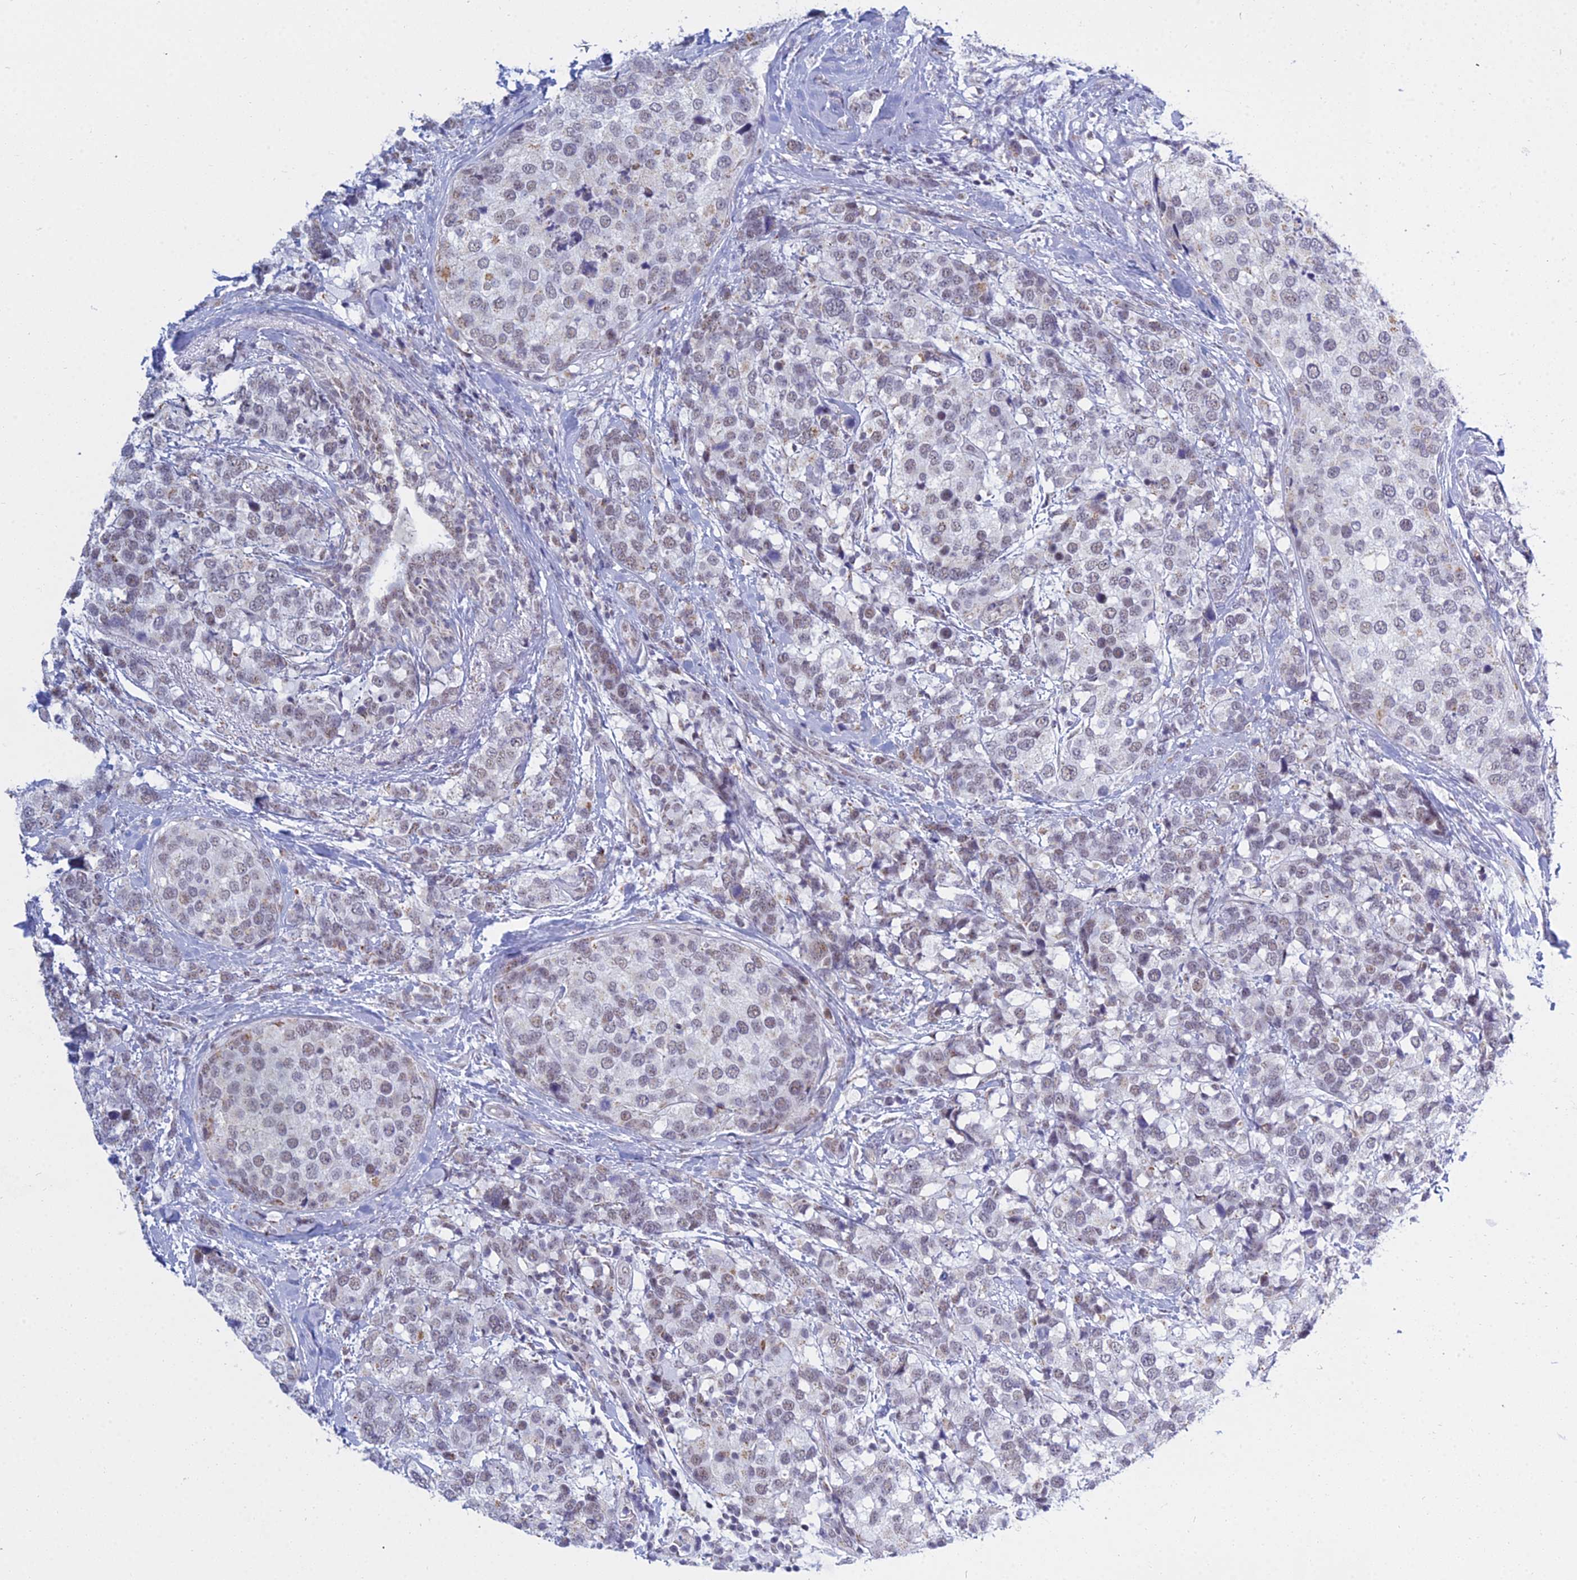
{"staining": {"intensity": "weak", "quantity": "25%-75%", "location": "nuclear"}, "tissue": "breast cancer", "cell_type": "Tumor cells", "image_type": "cancer", "snomed": [{"axis": "morphology", "description": "Lobular carcinoma"}, {"axis": "topography", "description": "Breast"}], "caption": "Breast lobular carcinoma stained with a brown dye demonstrates weak nuclear positive positivity in approximately 25%-75% of tumor cells.", "gene": "KLF14", "patient": {"sex": "female", "age": 59}}